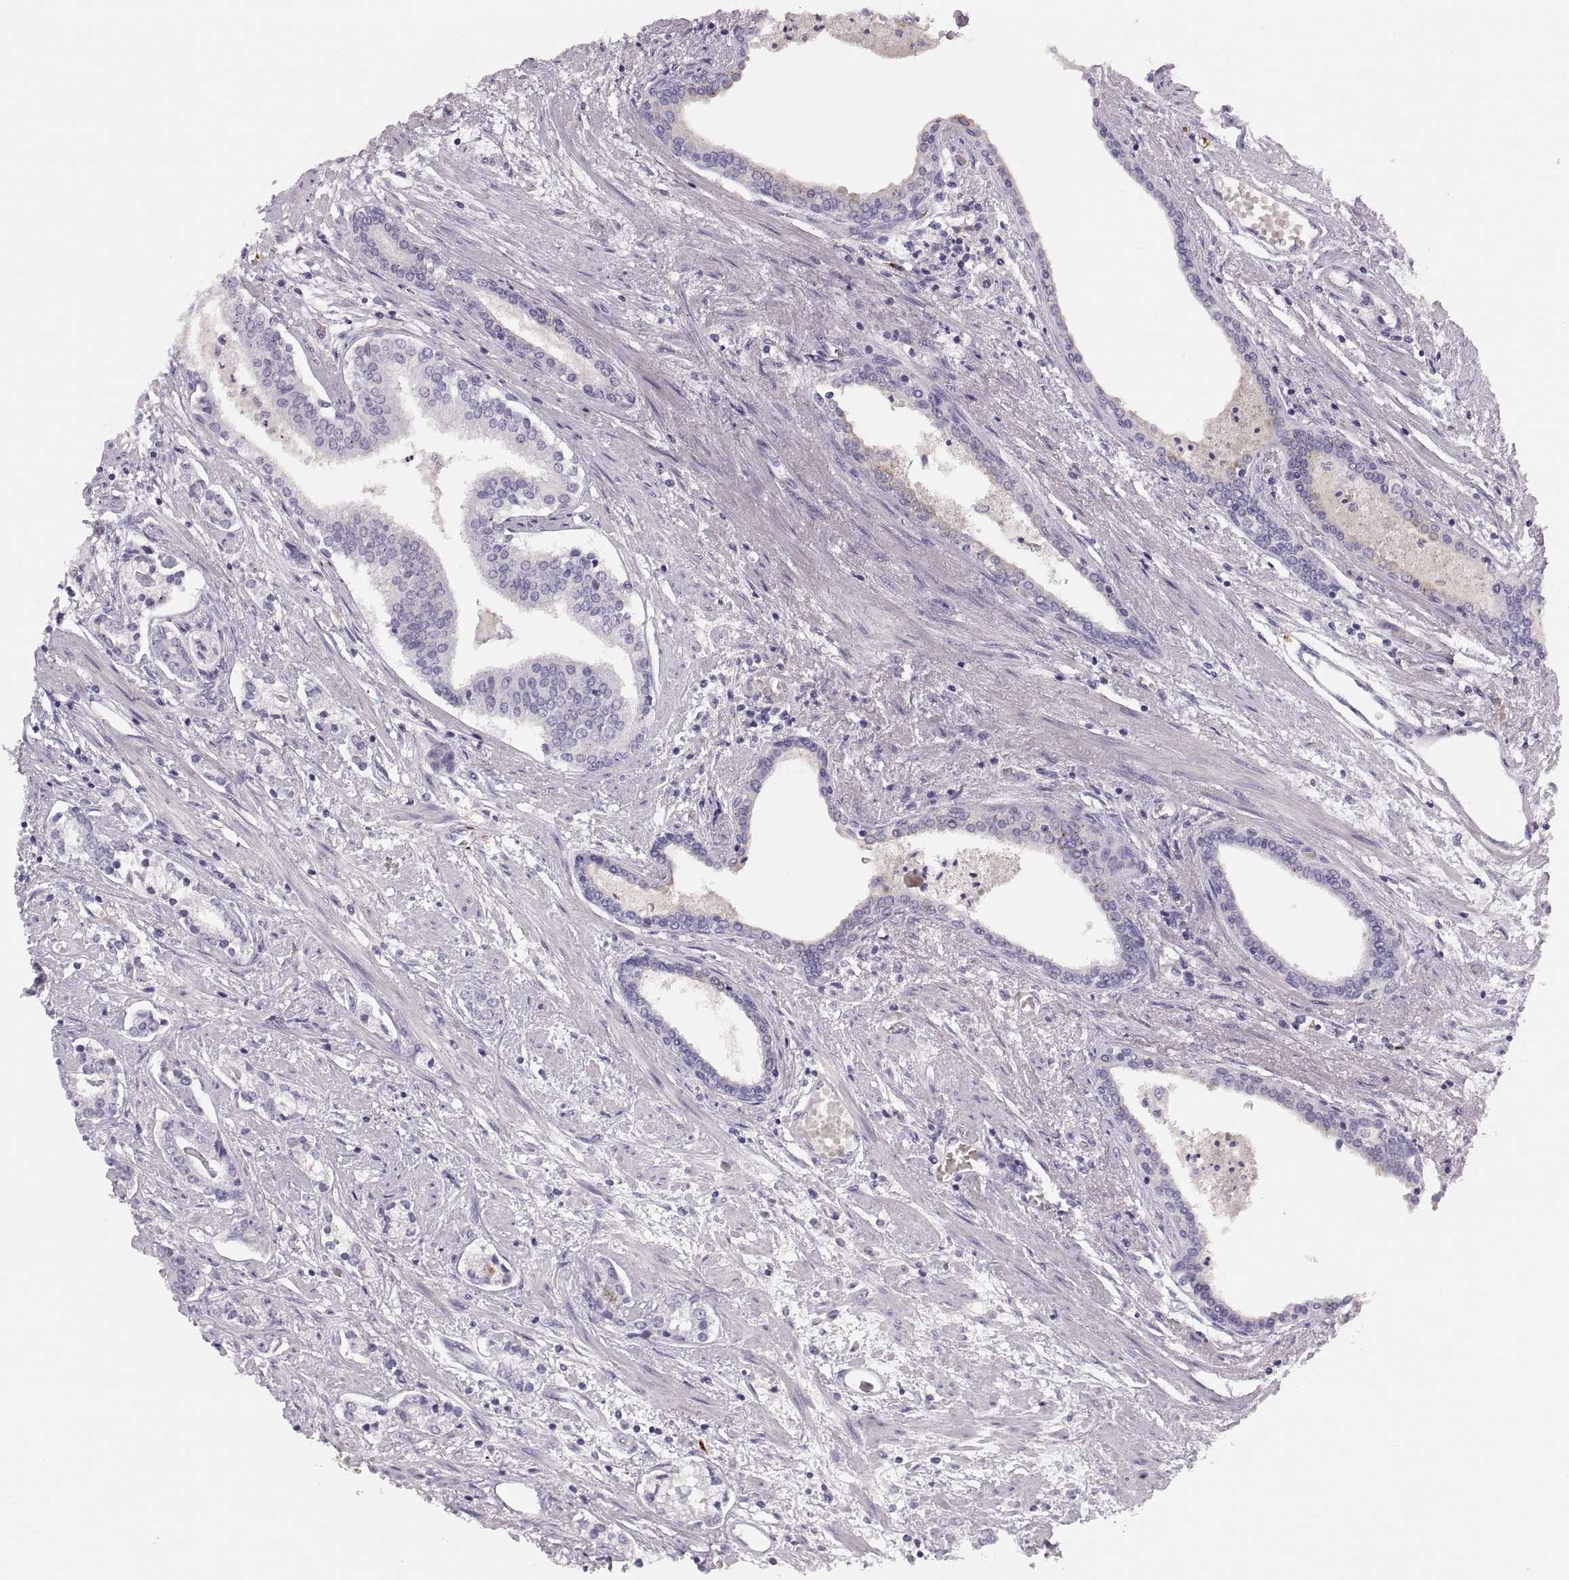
{"staining": {"intensity": "negative", "quantity": "none", "location": "none"}, "tissue": "prostate cancer", "cell_type": "Tumor cells", "image_type": "cancer", "snomed": [{"axis": "morphology", "description": "Adenocarcinoma, NOS"}, {"axis": "topography", "description": "Prostate"}], "caption": "Tumor cells show no significant protein staining in prostate adenocarcinoma.", "gene": "CHCT1", "patient": {"sex": "male", "age": 64}}